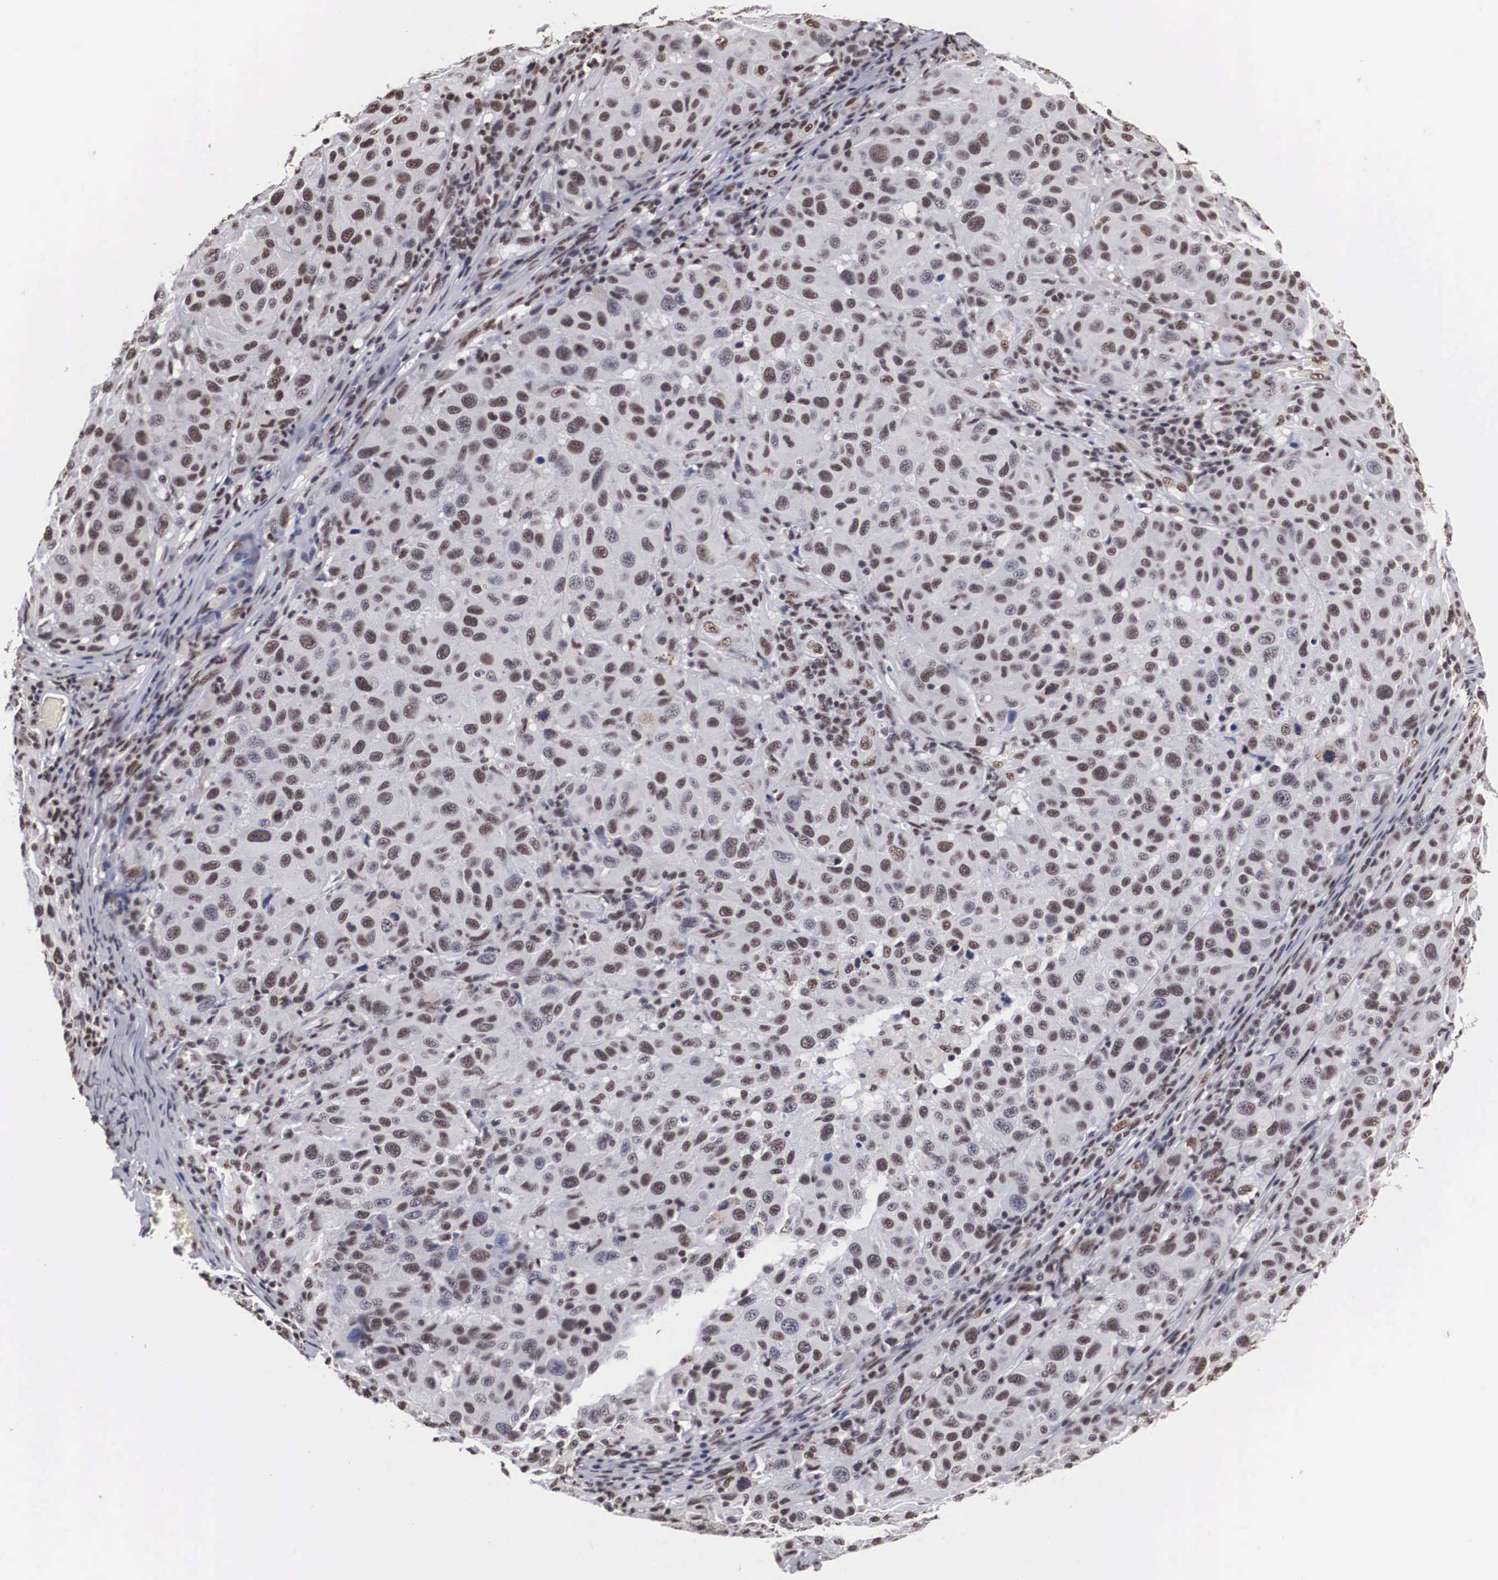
{"staining": {"intensity": "moderate", "quantity": ">75%", "location": "nuclear"}, "tissue": "melanoma", "cell_type": "Tumor cells", "image_type": "cancer", "snomed": [{"axis": "morphology", "description": "Malignant melanoma, NOS"}, {"axis": "topography", "description": "Skin"}], "caption": "Protein staining by immunohistochemistry (IHC) shows moderate nuclear expression in about >75% of tumor cells in melanoma.", "gene": "ACIN1", "patient": {"sex": "female", "age": 77}}